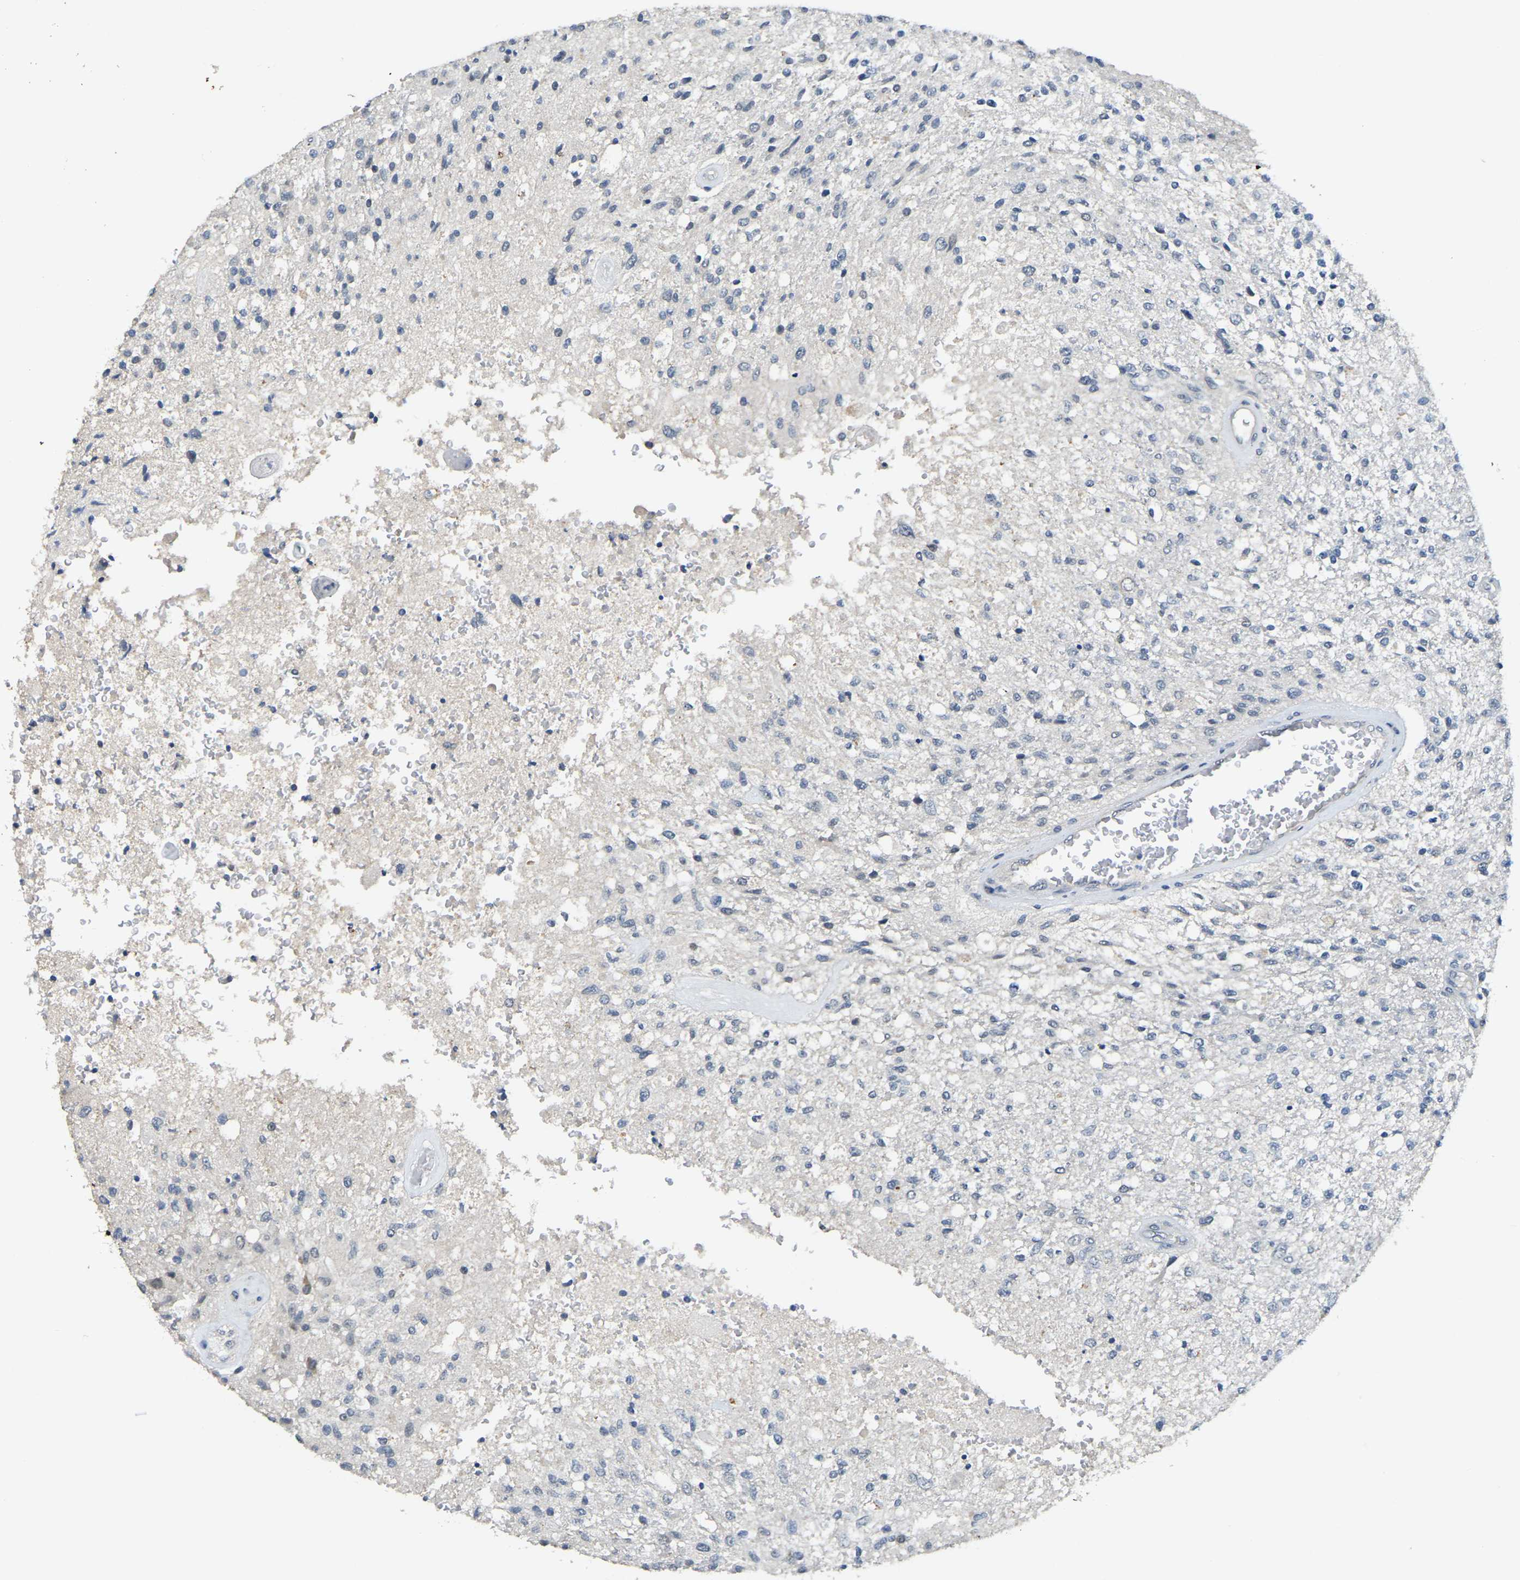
{"staining": {"intensity": "negative", "quantity": "none", "location": "none"}, "tissue": "glioma", "cell_type": "Tumor cells", "image_type": "cancer", "snomed": [{"axis": "morphology", "description": "Normal tissue, NOS"}, {"axis": "morphology", "description": "Glioma, malignant, High grade"}, {"axis": "topography", "description": "Cerebral cortex"}], "caption": "Immunohistochemistry (IHC) histopathology image of glioma stained for a protein (brown), which displays no positivity in tumor cells.", "gene": "AHNAK", "patient": {"sex": "male", "age": 77}}